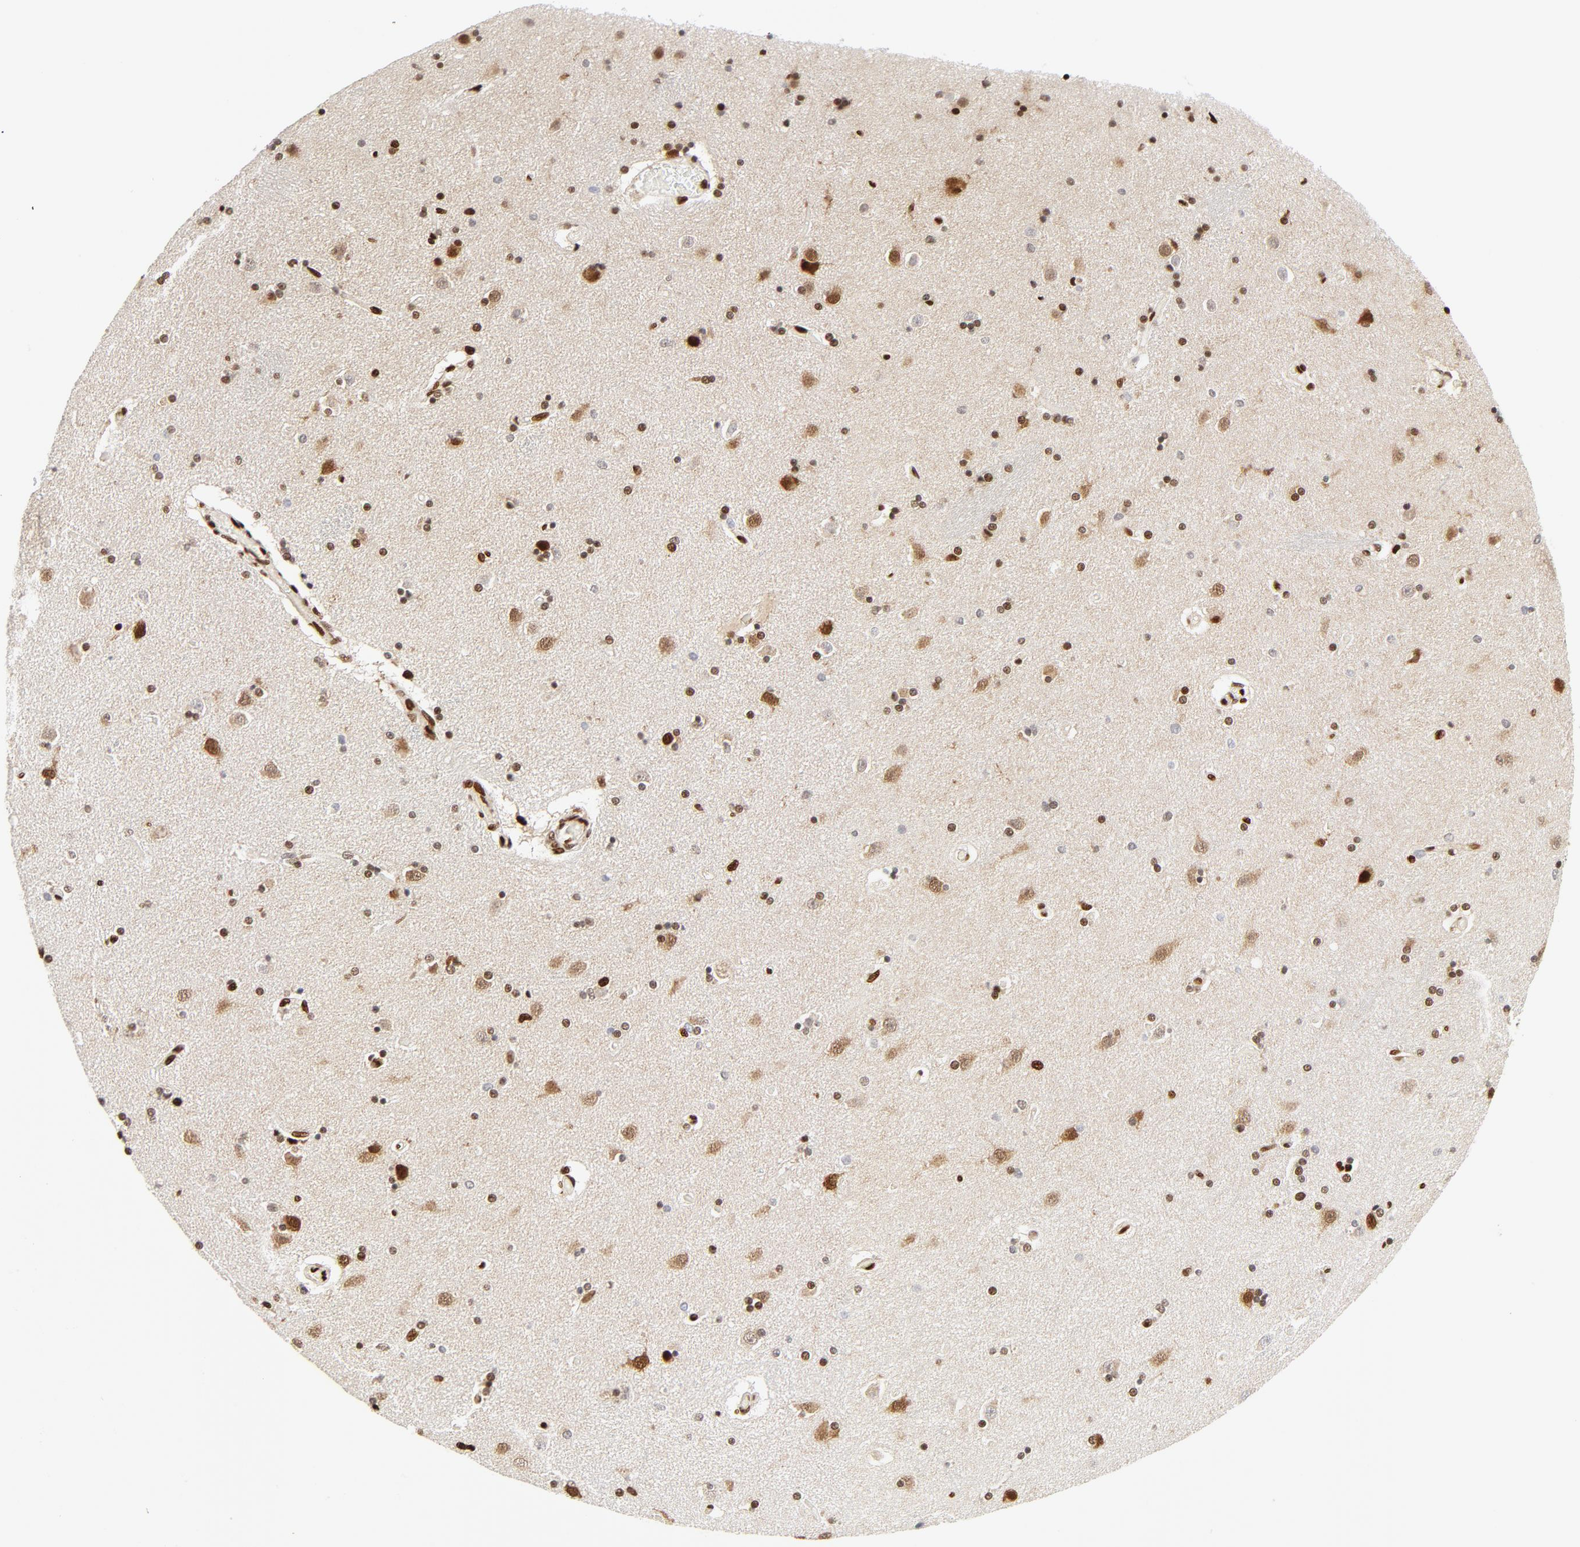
{"staining": {"intensity": "moderate", "quantity": "25%-75%", "location": "nuclear"}, "tissue": "caudate", "cell_type": "Glial cells", "image_type": "normal", "snomed": [{"axis": "morphology", "description": "Normal tissue, NOS"}, {"axis": "topography", "description": "Lateral ventricle wall"}], "caption": "An image of caudate stained for a protein displays moderate nuclear brown staining in glial cells.", "gene": "MEF2A", "patient": {"sex": "female", "age": 54}}